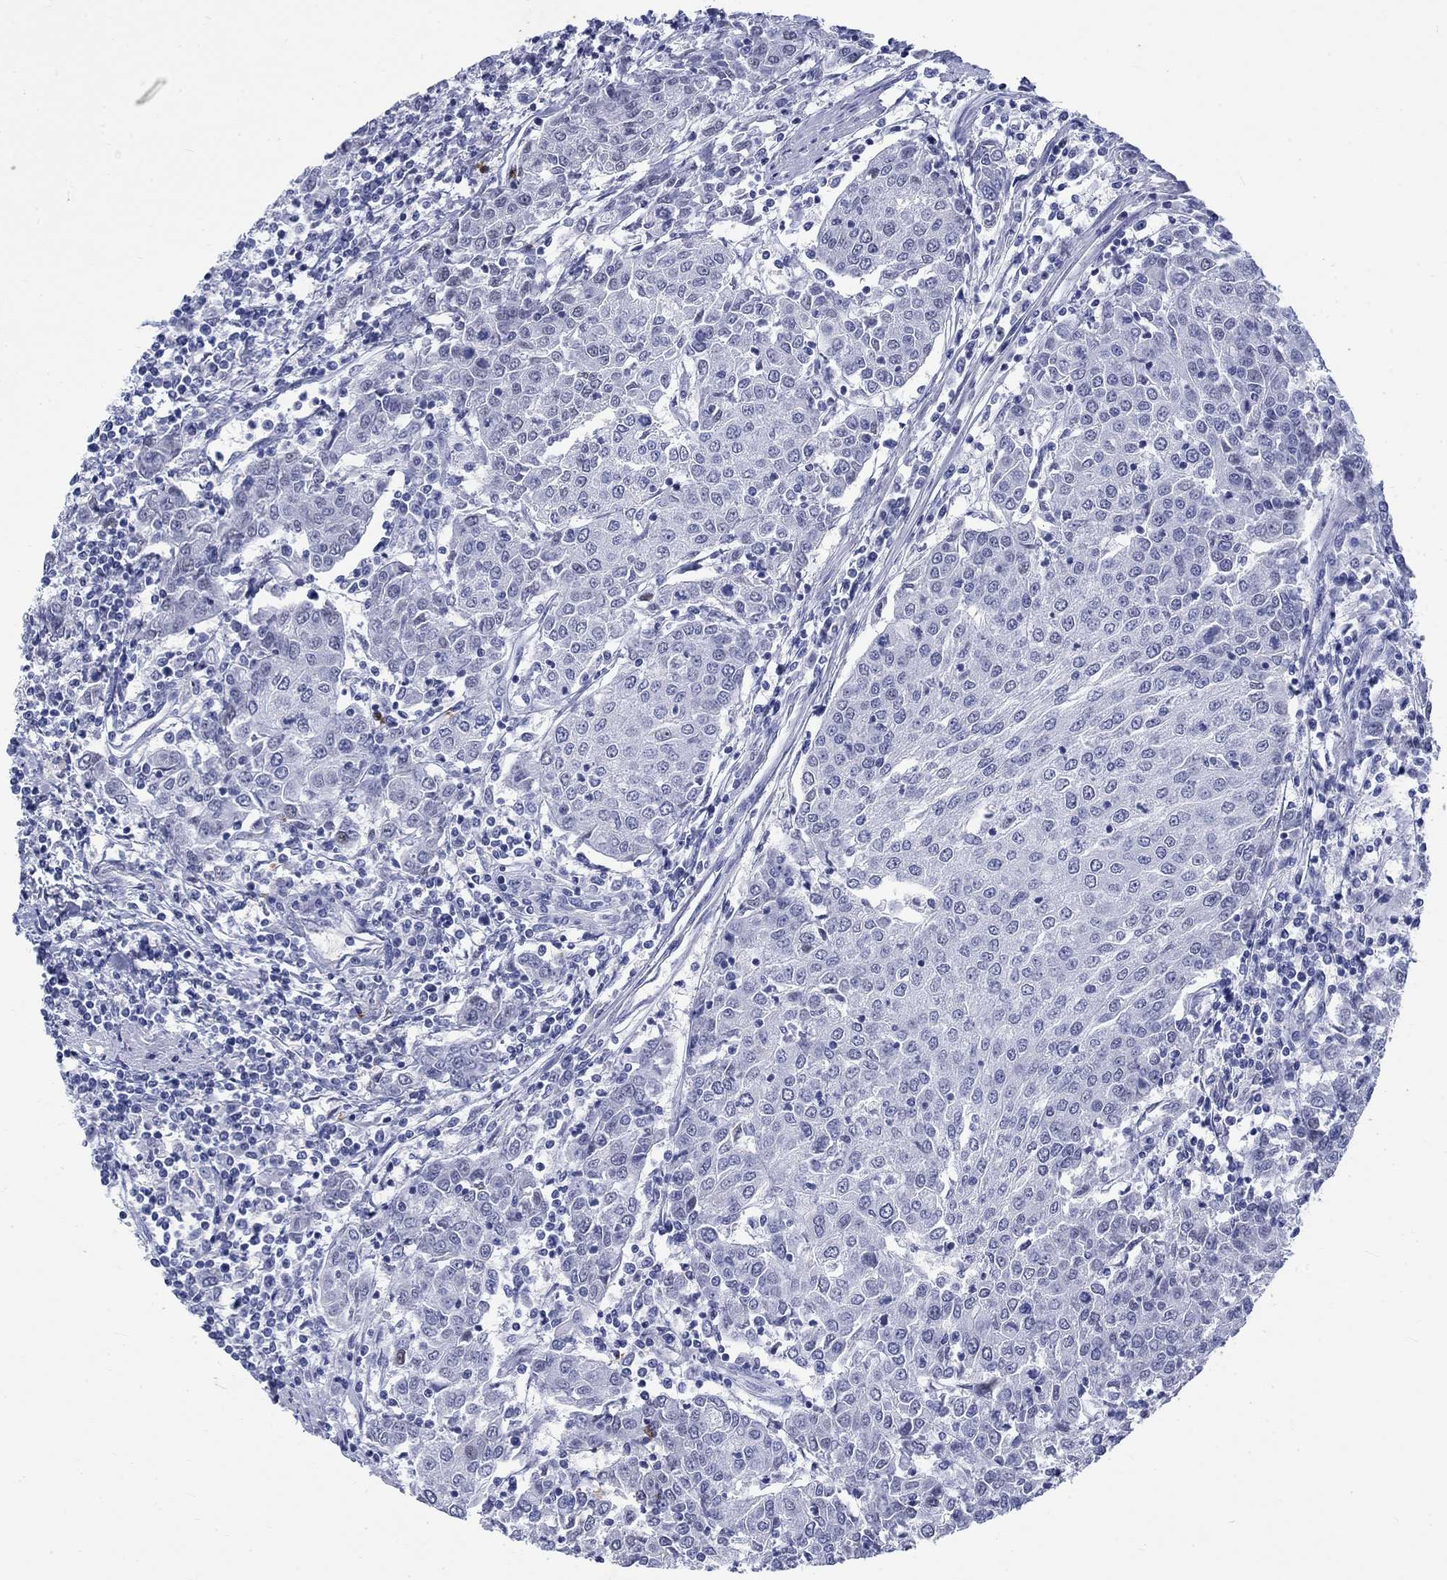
{"staining": {"intensity": "negative", "quantity": "none", "location": "none"}, "tissue": "urothelial cancer", "cell_type": "Tumor cells", "image_type": "cancer", "snomed": [{"axis": "morphology", "description": "Urothelial carcinoma, High grade"}, {"axis": "topography", "description": "Urinary bladder"}], "caption": "Immunohistochemical staining of human high-grade urothelial carcinoma reveals no significant positivity in tumor cells.", "gene": "KRT76", "patient": {"sex": "female", "age": 85}}